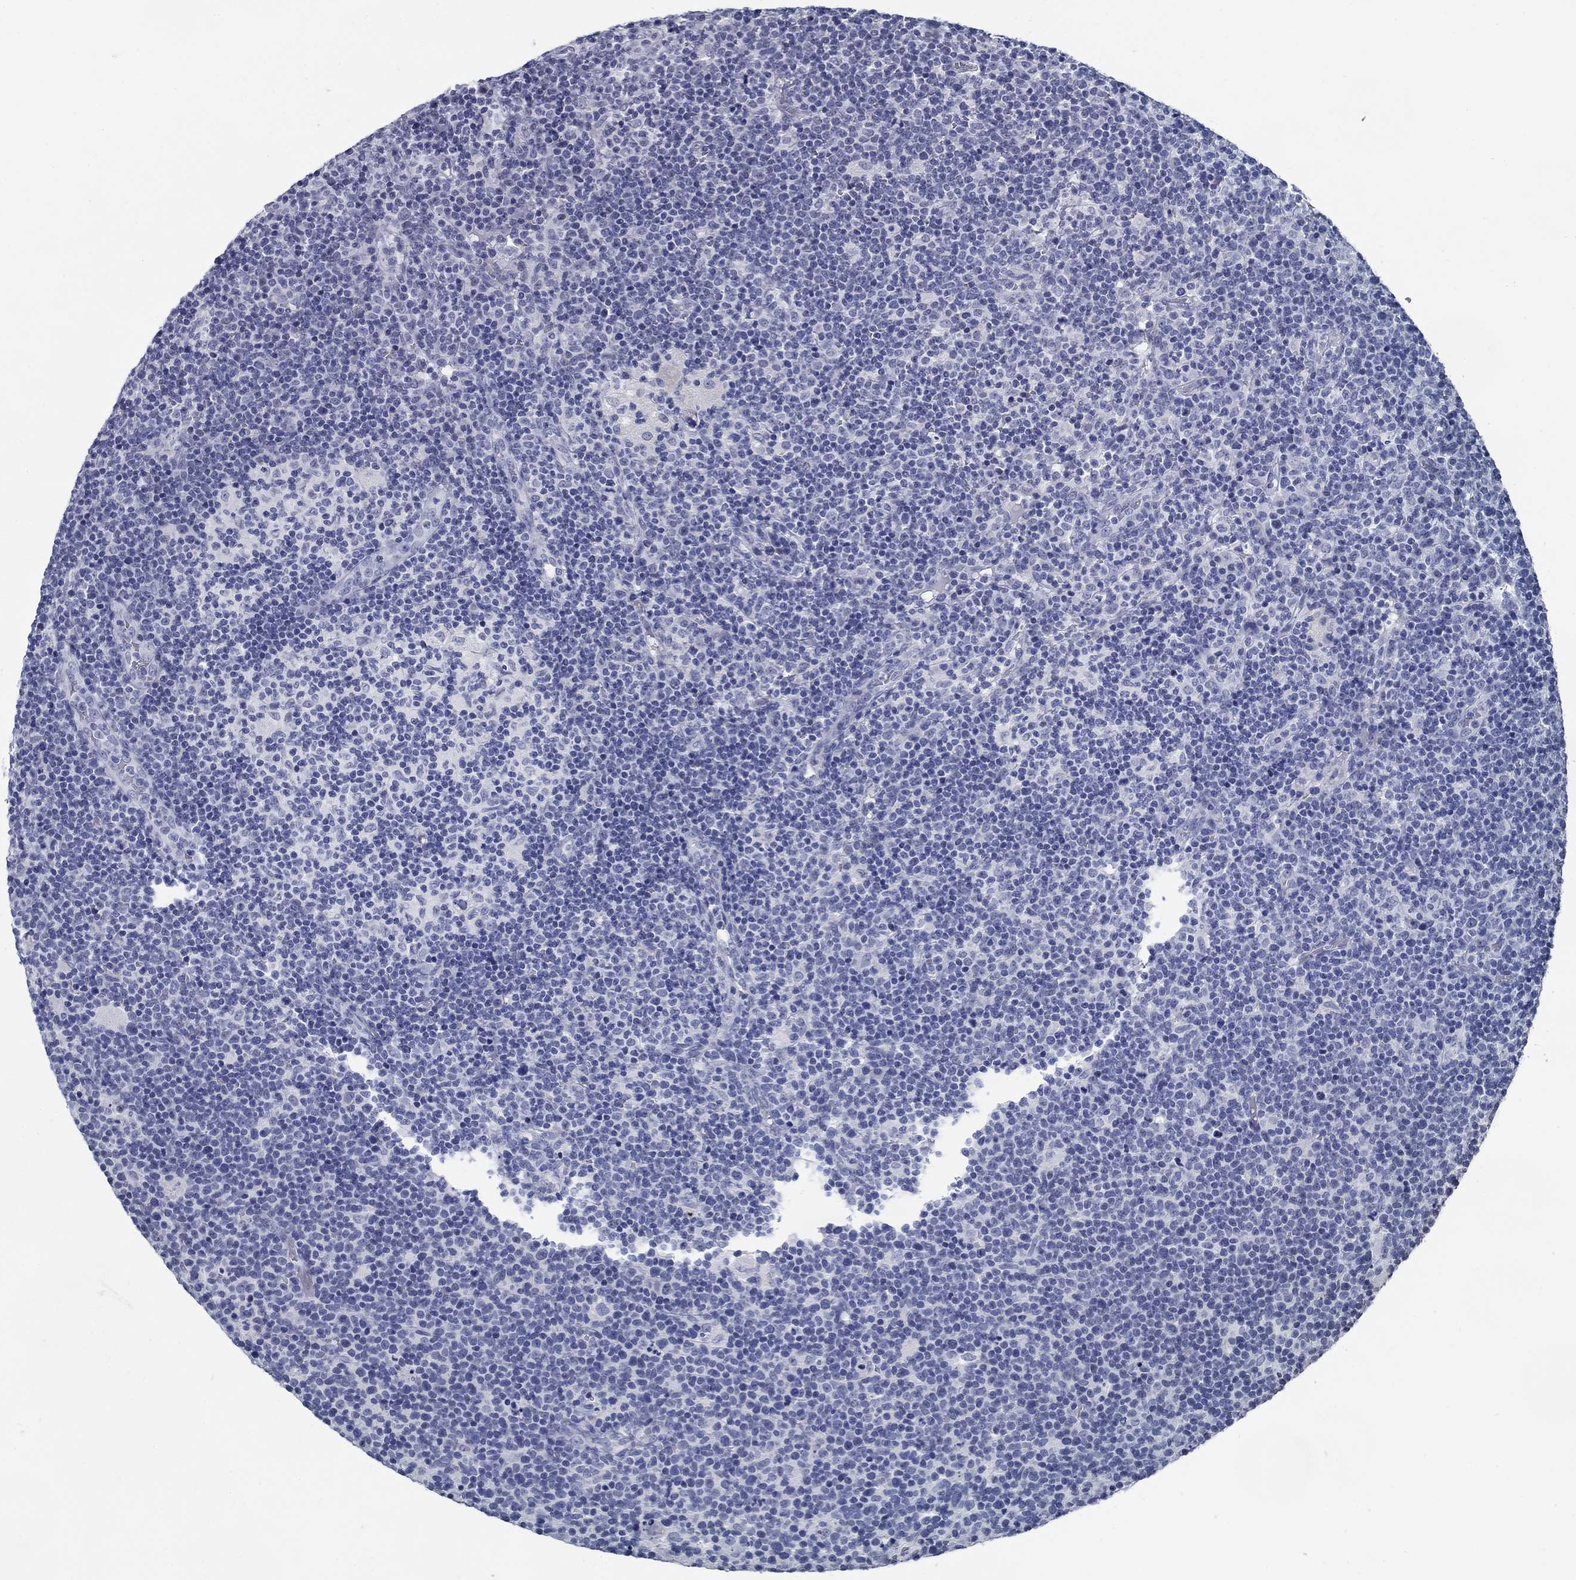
{"staining": {"intensity": "negative", "quantity": "none", "location": "none"}, "tissue": "lymphoma", "cell_type": "Tumor cells", "image_type": "cancer", "snomed": [{"axis": "morphology", "description": "Malignant lymphoma, non-Hodgkin's type, High grade"}, {"axis": "topography", "description": "Lymph node"}], "caption": "Tumor cells show no significant positivity in malignant lymphoma, non-Hodgkin's type (high-grade).", "gene": "C4orf19", "patient": {"sex": "male", "age": 61}}